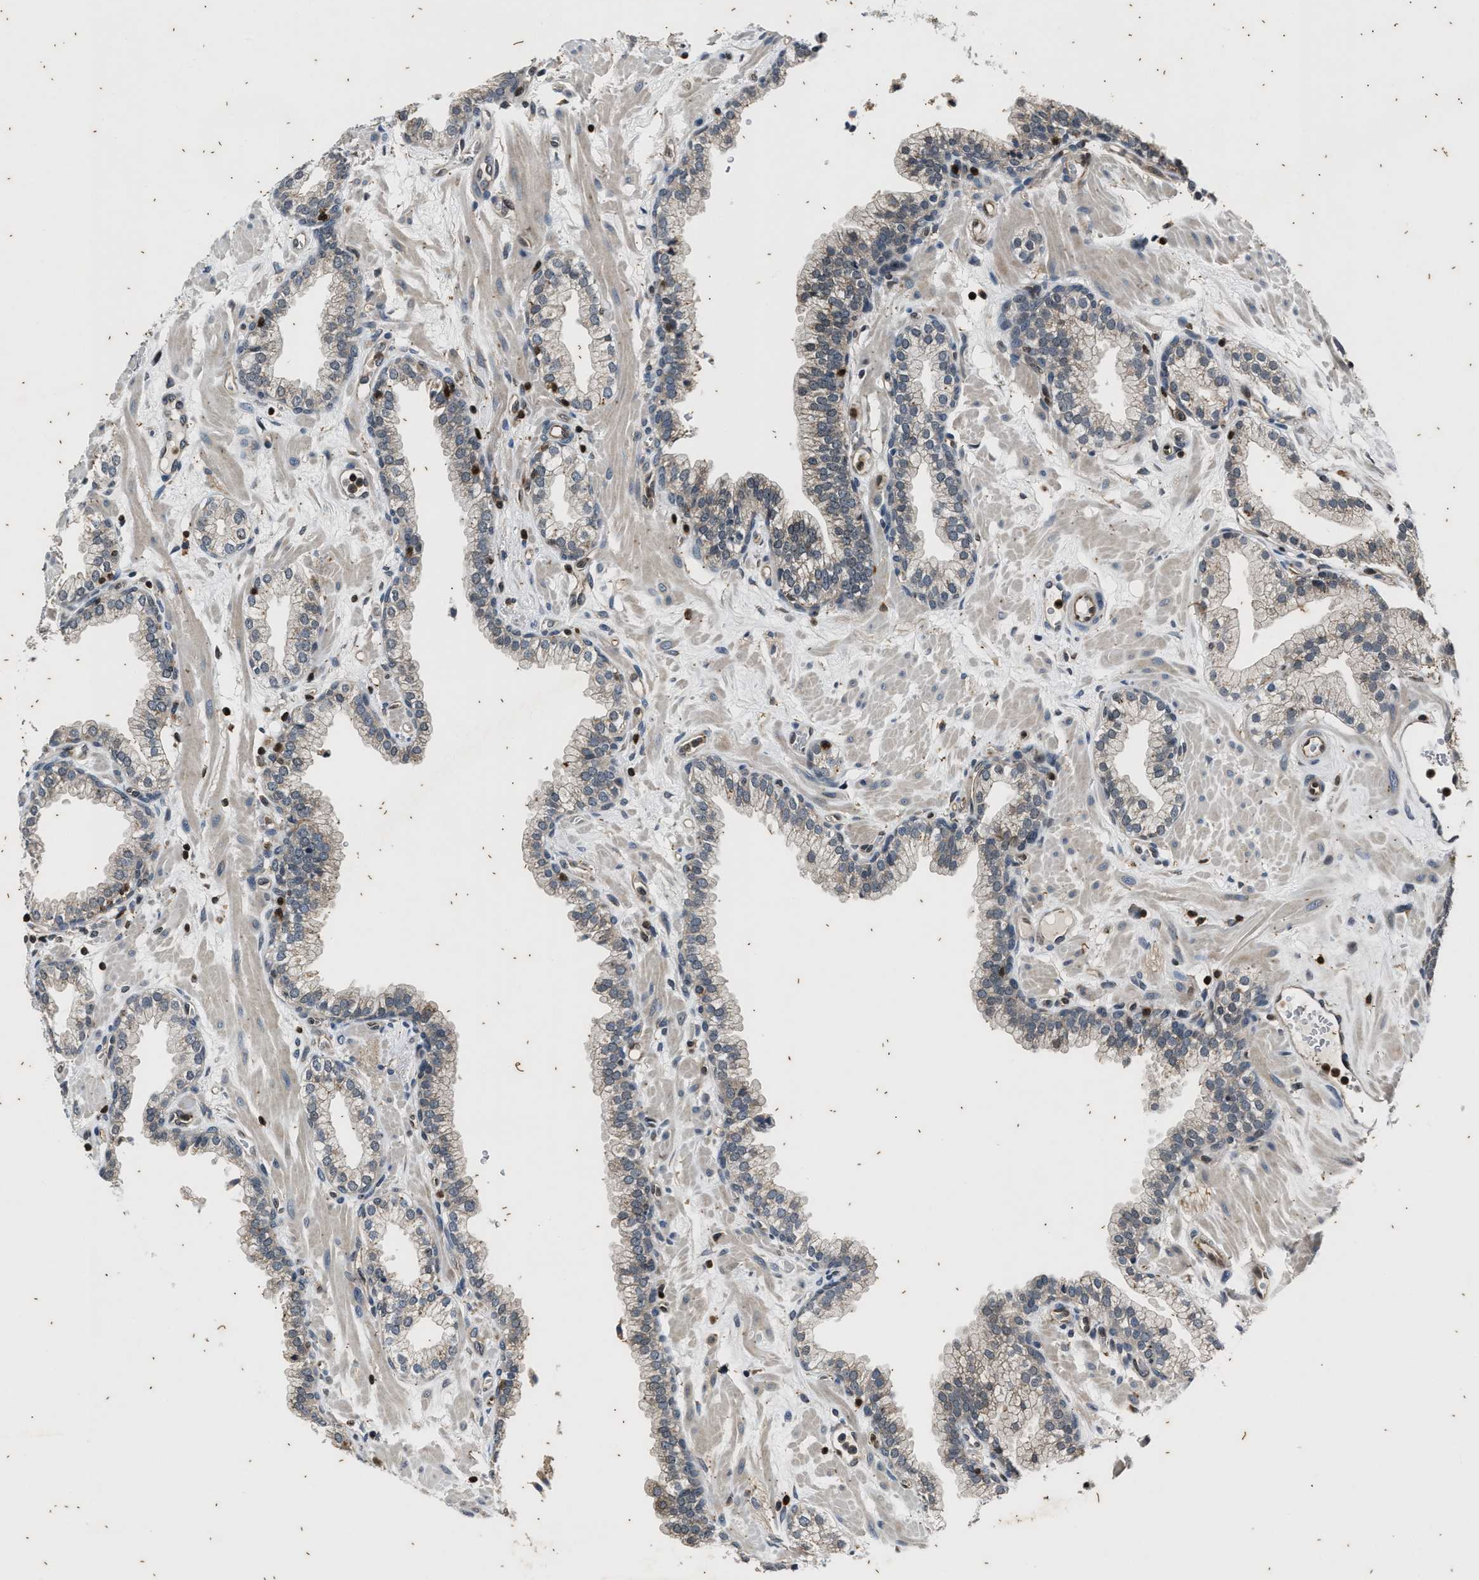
{"staining": {"intensity": "weak", "quantity": "<25%", "location": "cytoplasmic/membranous"}, "tissue": "prostate", "cell_type": "Glandular cells", "image_type": "normal", "snomed": [{"axis": "morphology", "description": "Normal tissue, NOS"}, {"axis": "morphology", "description": "Urothelial carcinoma, Low grade"}, {"axis": "topography", "description": "Urinary bladder"}, {"axis": "topography", "description": "Prostate"}], "caption": "There is no significant expression in glandular cells of prostate. (Immunohistochemistry, brightfield microscopy, high magnification).", "gene": "PTPN7", "patient": {"sex": "male", "age": 60}}